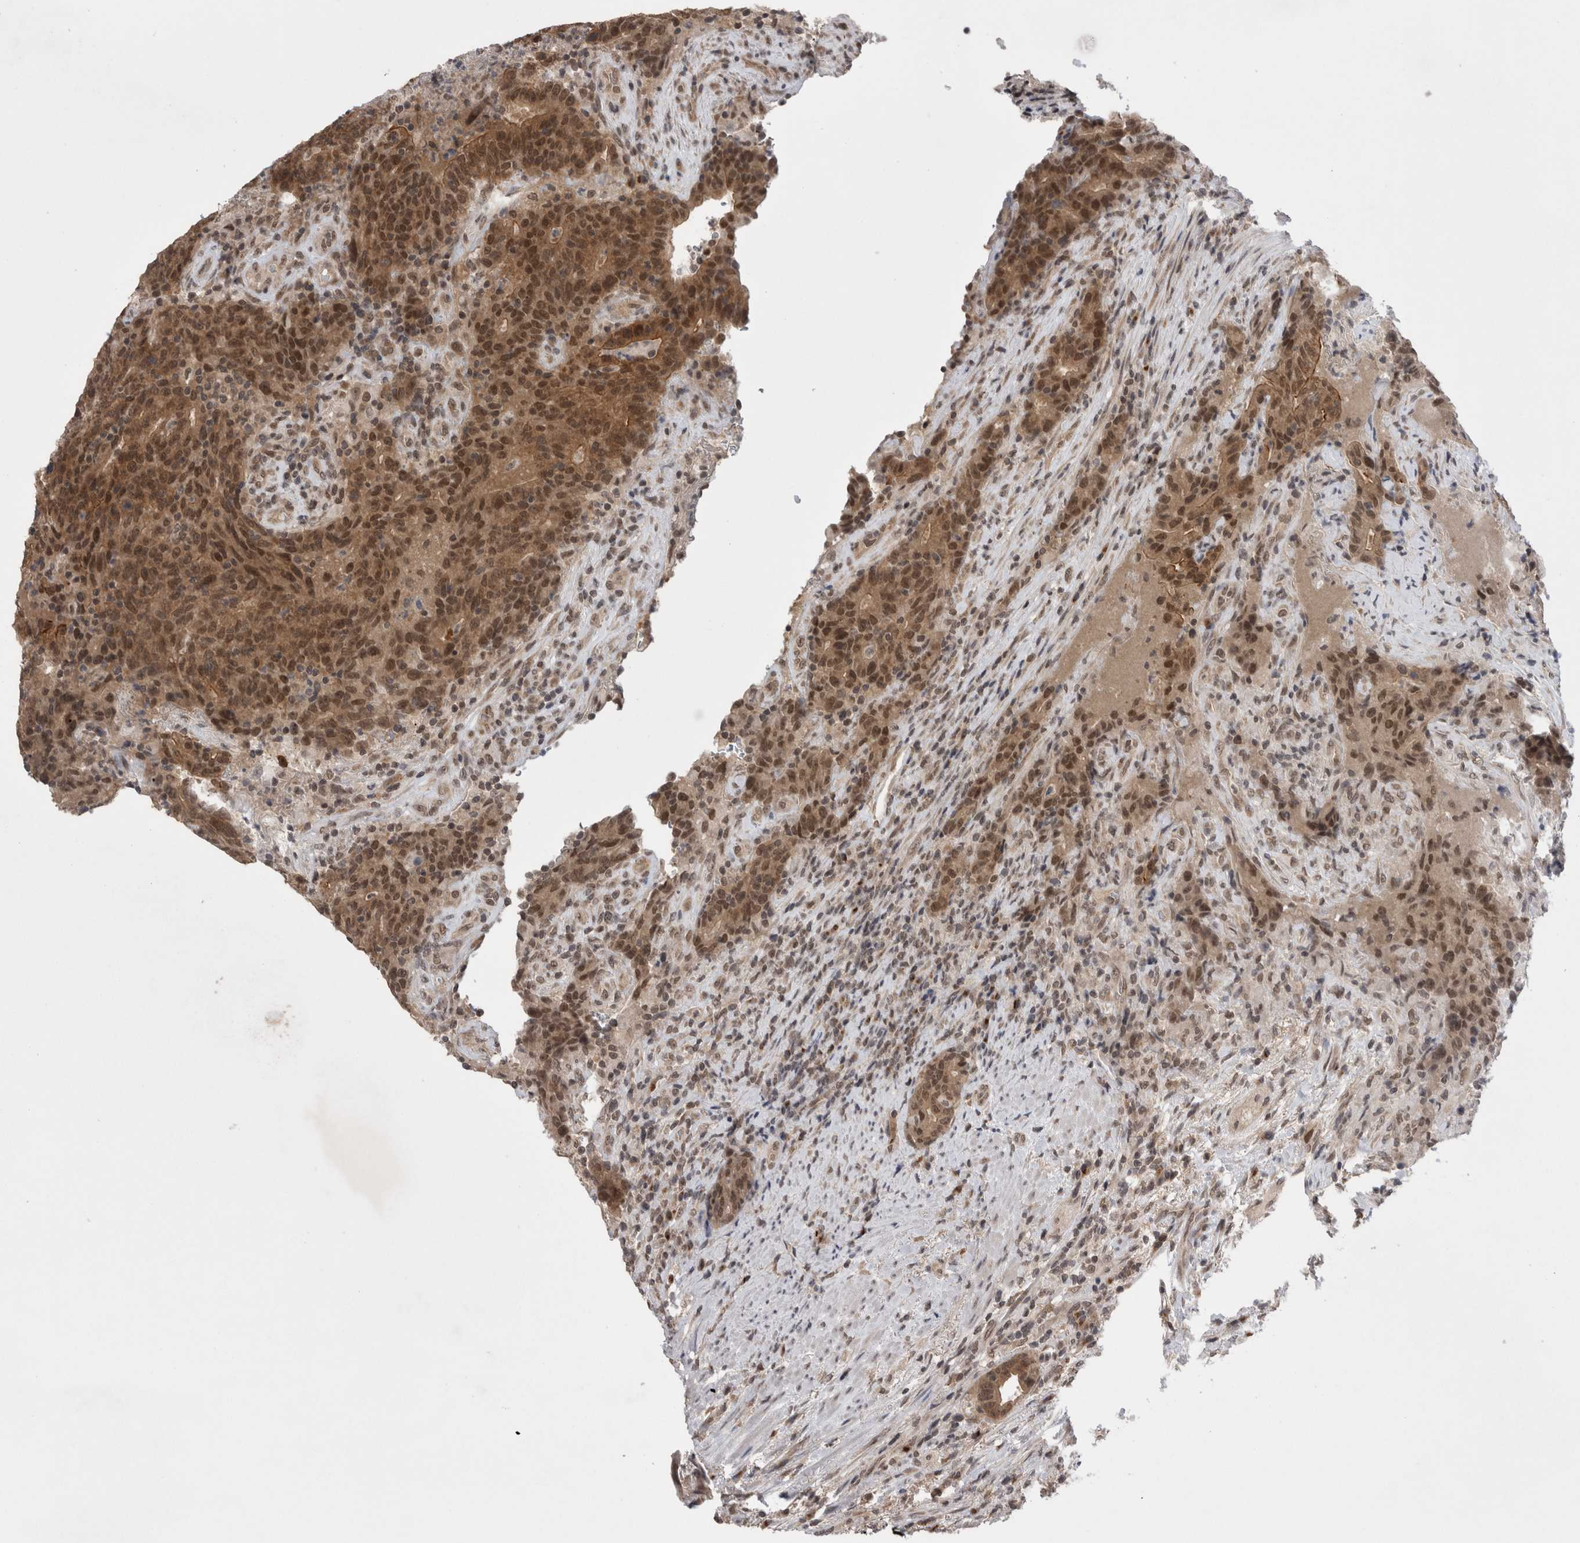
{"staining": {"intensity": "moderate", "quantity": ">75%", "location": "cytoplasmic/membranous,nuclear"}, "tissue": "colorectal cancer", "cell_type": "Tumor cells", "image_type": "cancer", "snomed": [{"axis": "morphology", "description": "Normal tissue, NOS"}, {"axis": "morphology", "description": "Adenocarcinoma, NOS"}, {"axis": "topography", "description": "Colon"}], "caption": "Human colorectal cancer (adenocarcinoma) stained with a brown dye reveals moderate cytoplasmic/membranous and nuclear positive expression in approximately >75% of tumor cells.", "gene": "ZNF341", "patient": {"sex": "female", "age": 75}}